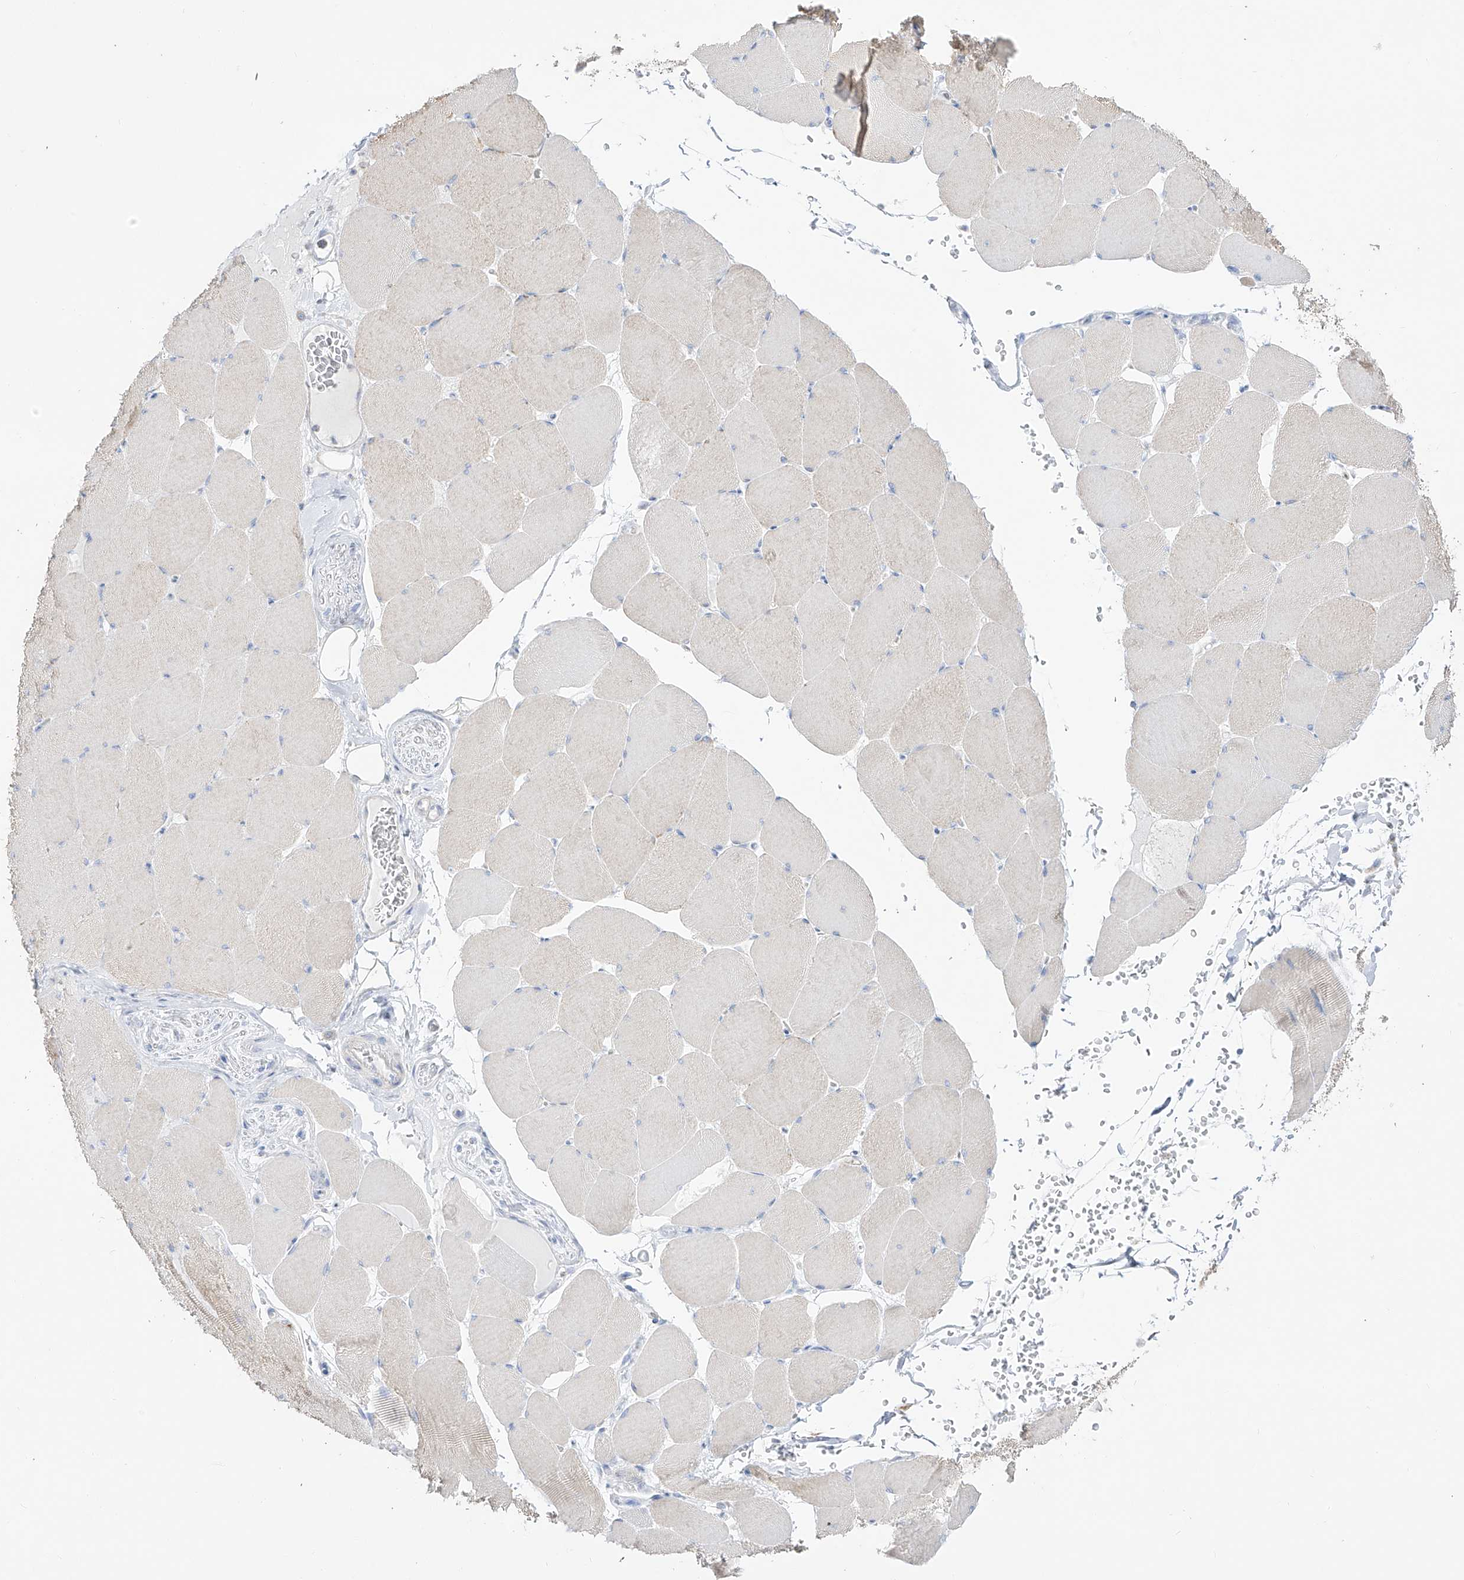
{"staining": {"intensity": "weak", "quantity": "<25%", "location": "cytoplasmic/membranous"}, "tissue": "skeletal muscle", "cell_type": "Myocytes", "image_type": "normal", "snomed": [{"axis": "morphology", "description": "Normal tissue, NOS"}, {"axis": "topography", "description": "Skeletal muscle"}, {"axis": "topography", "description": "Head-Neck"}], "caption": "High magnification brightfield microscopy of unremarkable skeletal muscle stained with DAB (3,3'-diaminobenzidine) (brown) and counterstained with hematoxylin (blue): myocytes show no significant staining. (DAB (3,3'-diaminobenzidine) immunohistochemistry, high magnification).", "gene": "RCHY1", "patient": {"sex": "male", "age": 66}}